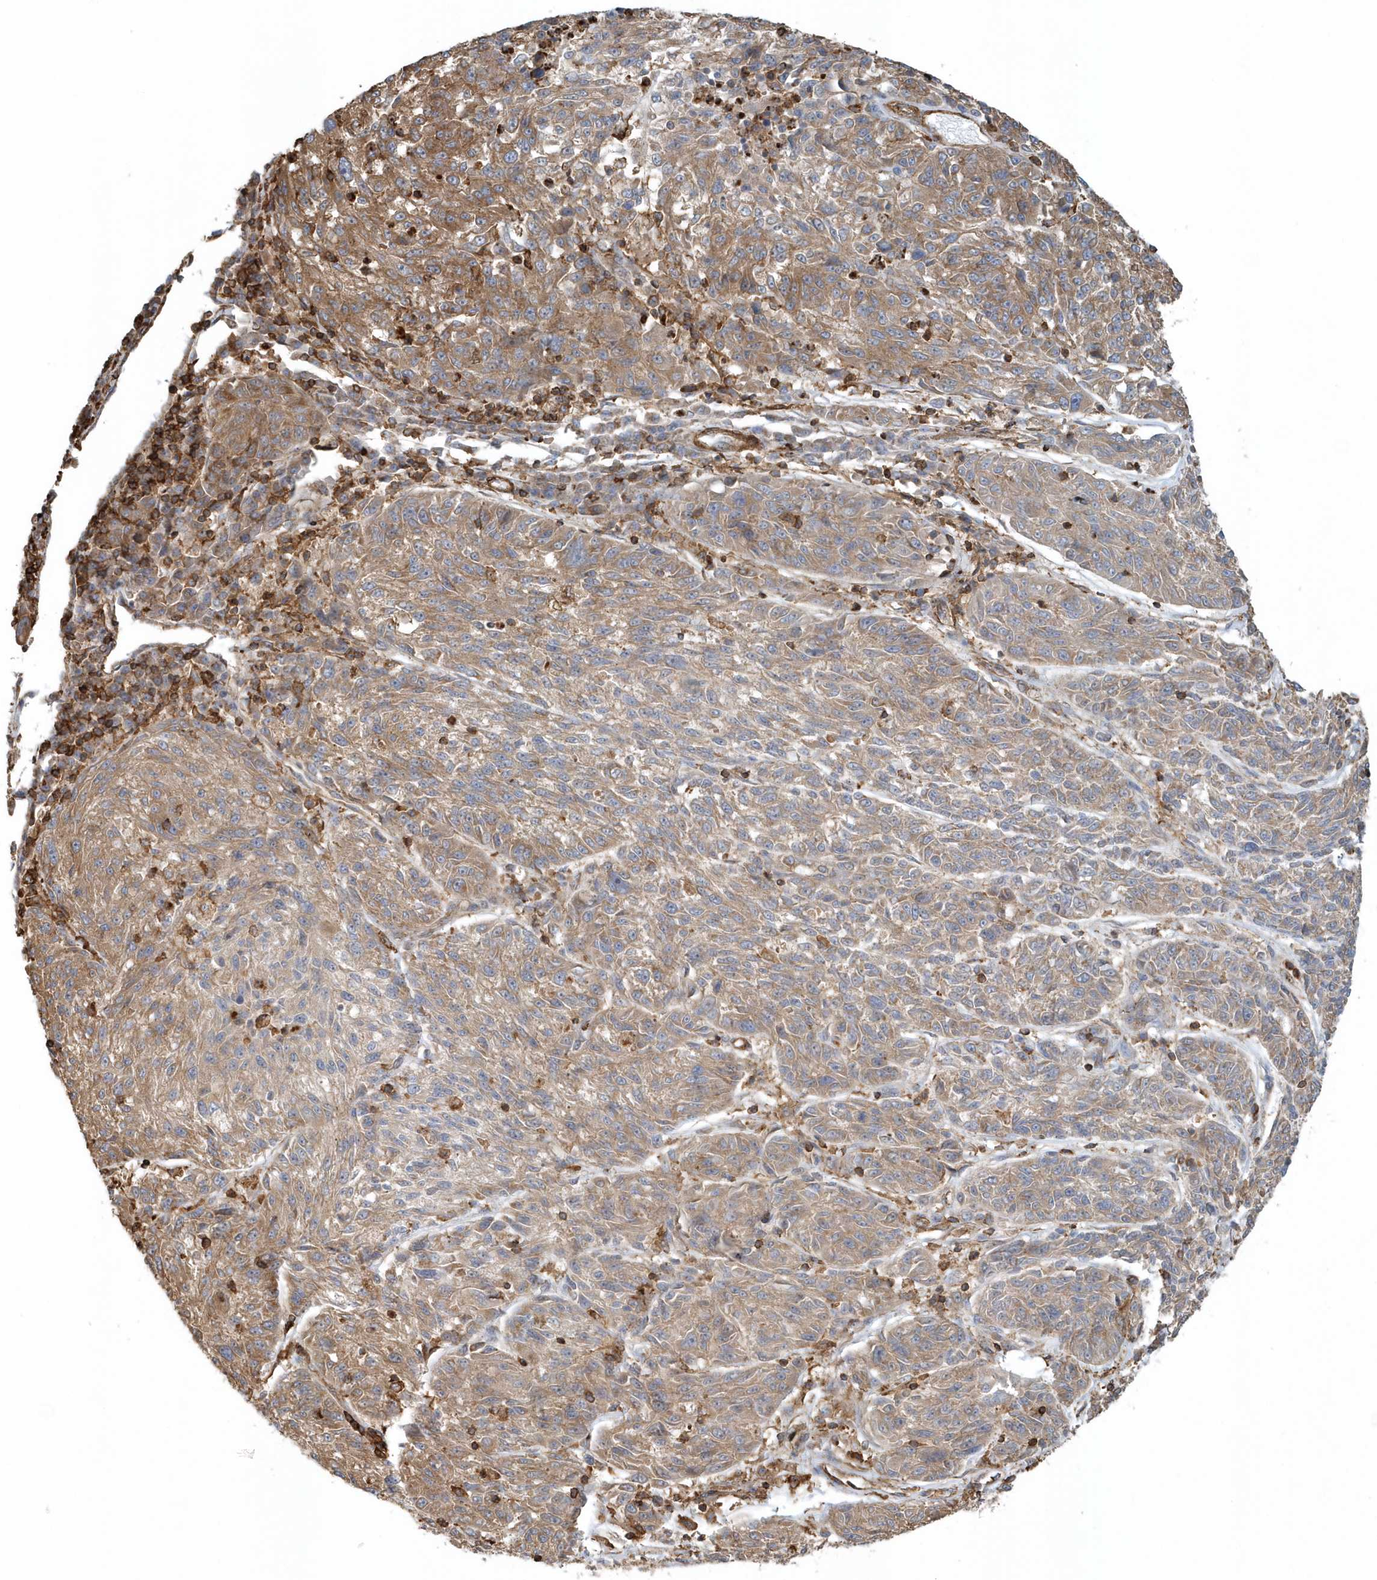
{"staining": {"intensity": "moderate", "quantity": ">75%", "location": "cytoplasmic/membranous"}, "tissue": "melanoma", "cell_type": "Tumor cells", "image_type": "cancer", "snomed": [{"axis": "morphology", "description": "Malignant melanoma, NOS"}, {"axis": "topography", "description": "Skin"}], "caption": "Approximately >75% of tumor cells in human melanoma reveal moderate cytoplasmic/membranous protein staining as visualized by brown immunohistochemical staining.", "gene": "MMUT", "patient": {"sex": "male", "age": 53}}